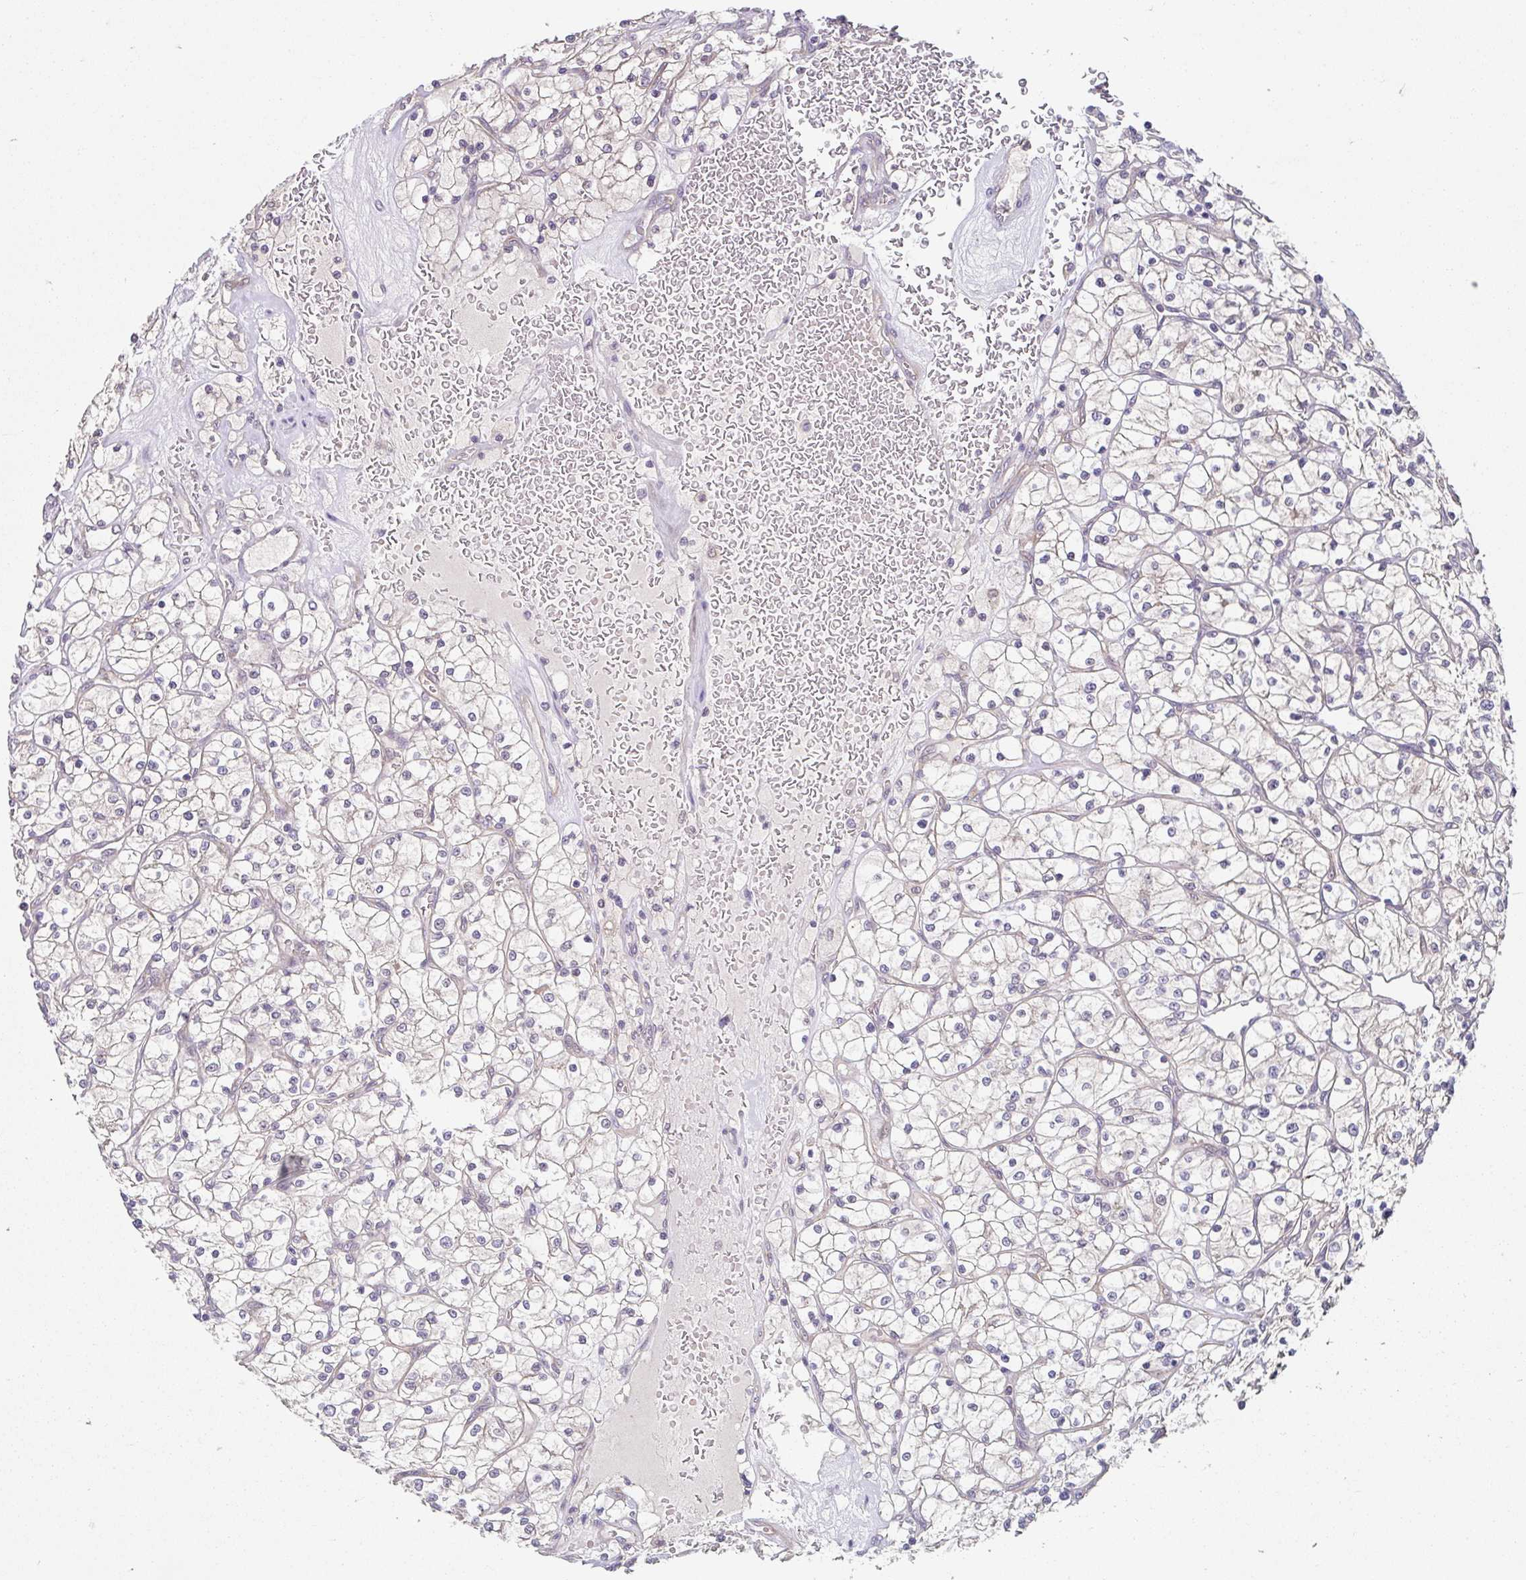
{"staining": {"intensity": "negative", "quantity": "none", "location": "none"}, "tissue": "renal cancer", "cell_type": "Tumor cells", "image_type": "cancer", "snomed": [{"axis": "morphology", "description": "Adenocarcinoma, NOS"}, {"axis": "topography", "description": "Kidney"}], "caption": "An image of human adenocarcinoma (renal) is negative for staining in tumor cells. The staining was performed using DAB to visualize the protein expression in brown, while the nuclei were stained in blue with hematoxylin (Magnification: 20x).", "gene": "STYXL1", "patient": {"sex": "female", "age": 64}}